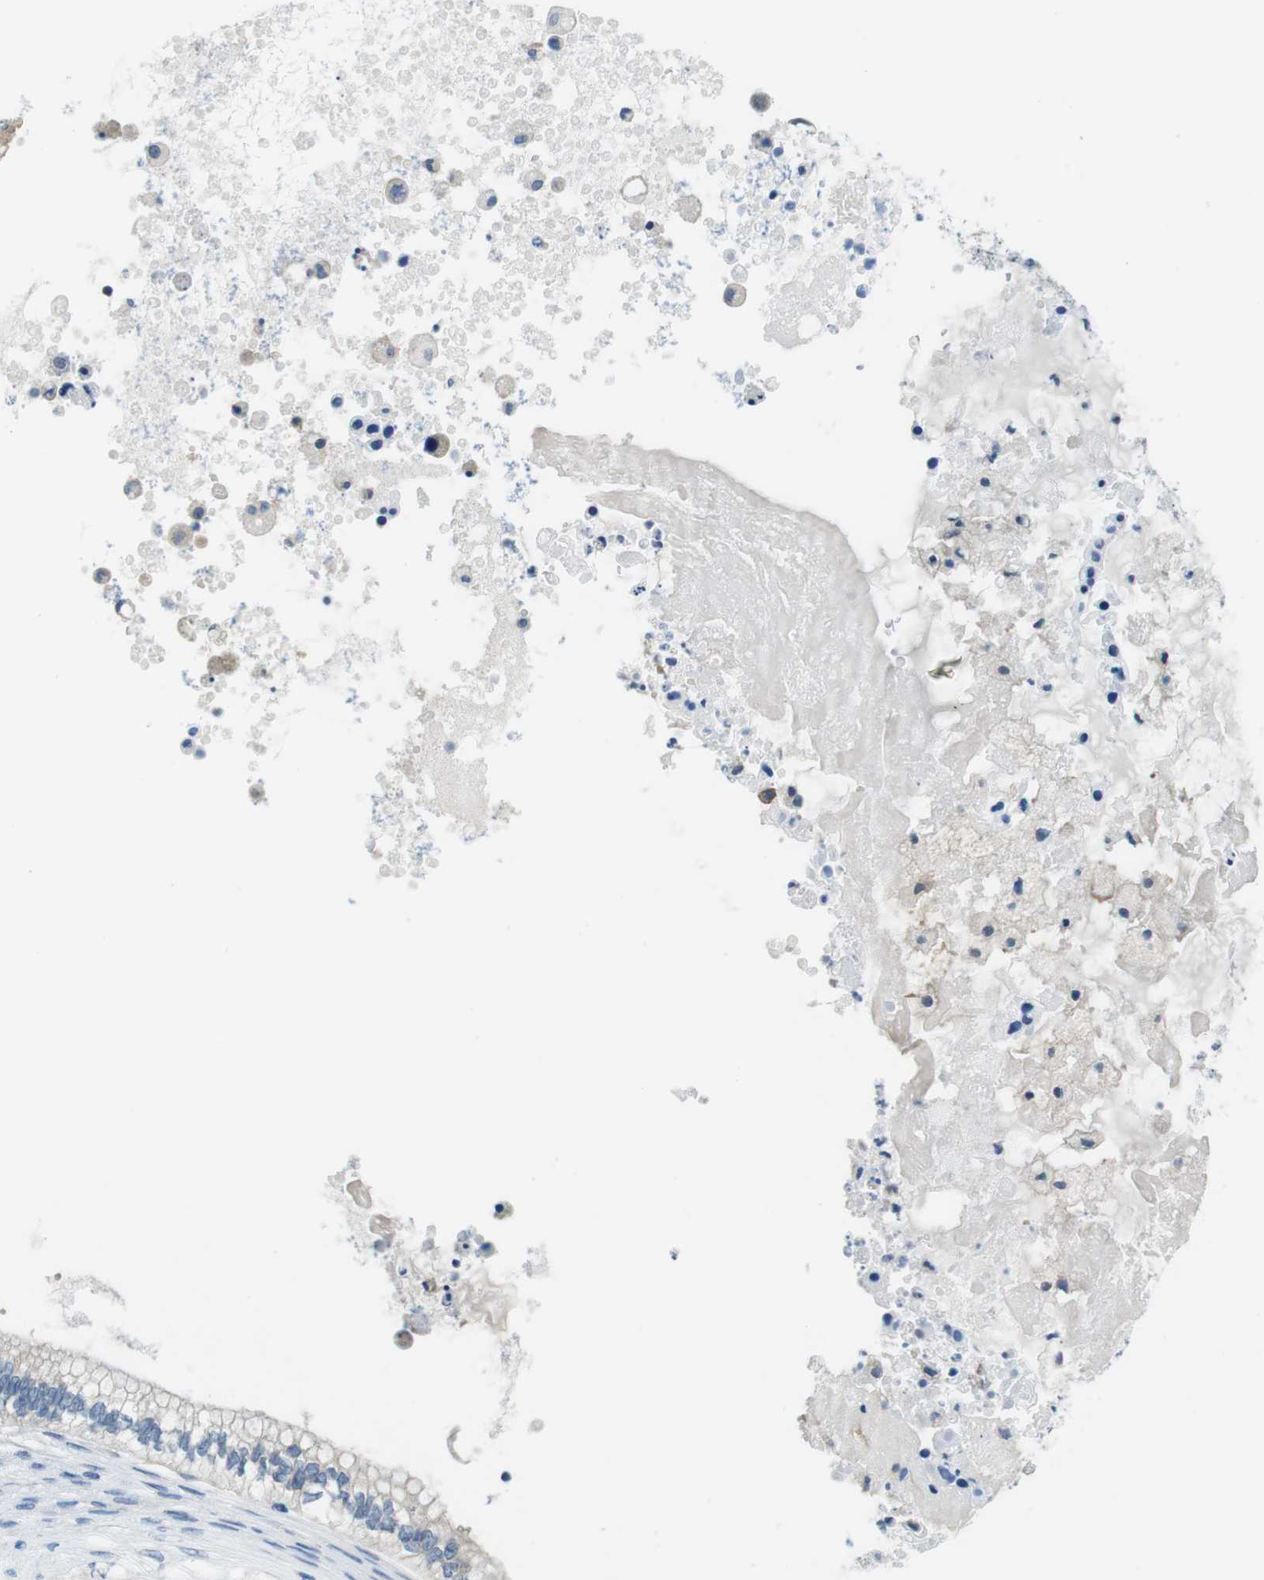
{"staining": {"intensity": "moderate", "quantity": ">75%", "location": "cytoplasmic/membranous"}, "tissue": "ovarian cancer", "cell_type": "Tumor cells", "image_type": "cancer", "snomed": [{"axis": "morphology", "description": "Cystadenocarcinoma, mucinous, NOS"}, {"axis": "topography", "description": "Ovary"}], "caption": "This image shows ovarian cancer (mucinous cystadenocarcinoma) stained with immunohistochemistry (IHC) to label a protein in brown. The cytoplasmic/membranous of tumor cells show moderate positivity for the protein. Nuclei are counter-stained blue.", "gene": "EIF2B5", "patient": {"sex": "female", "age": 80}}